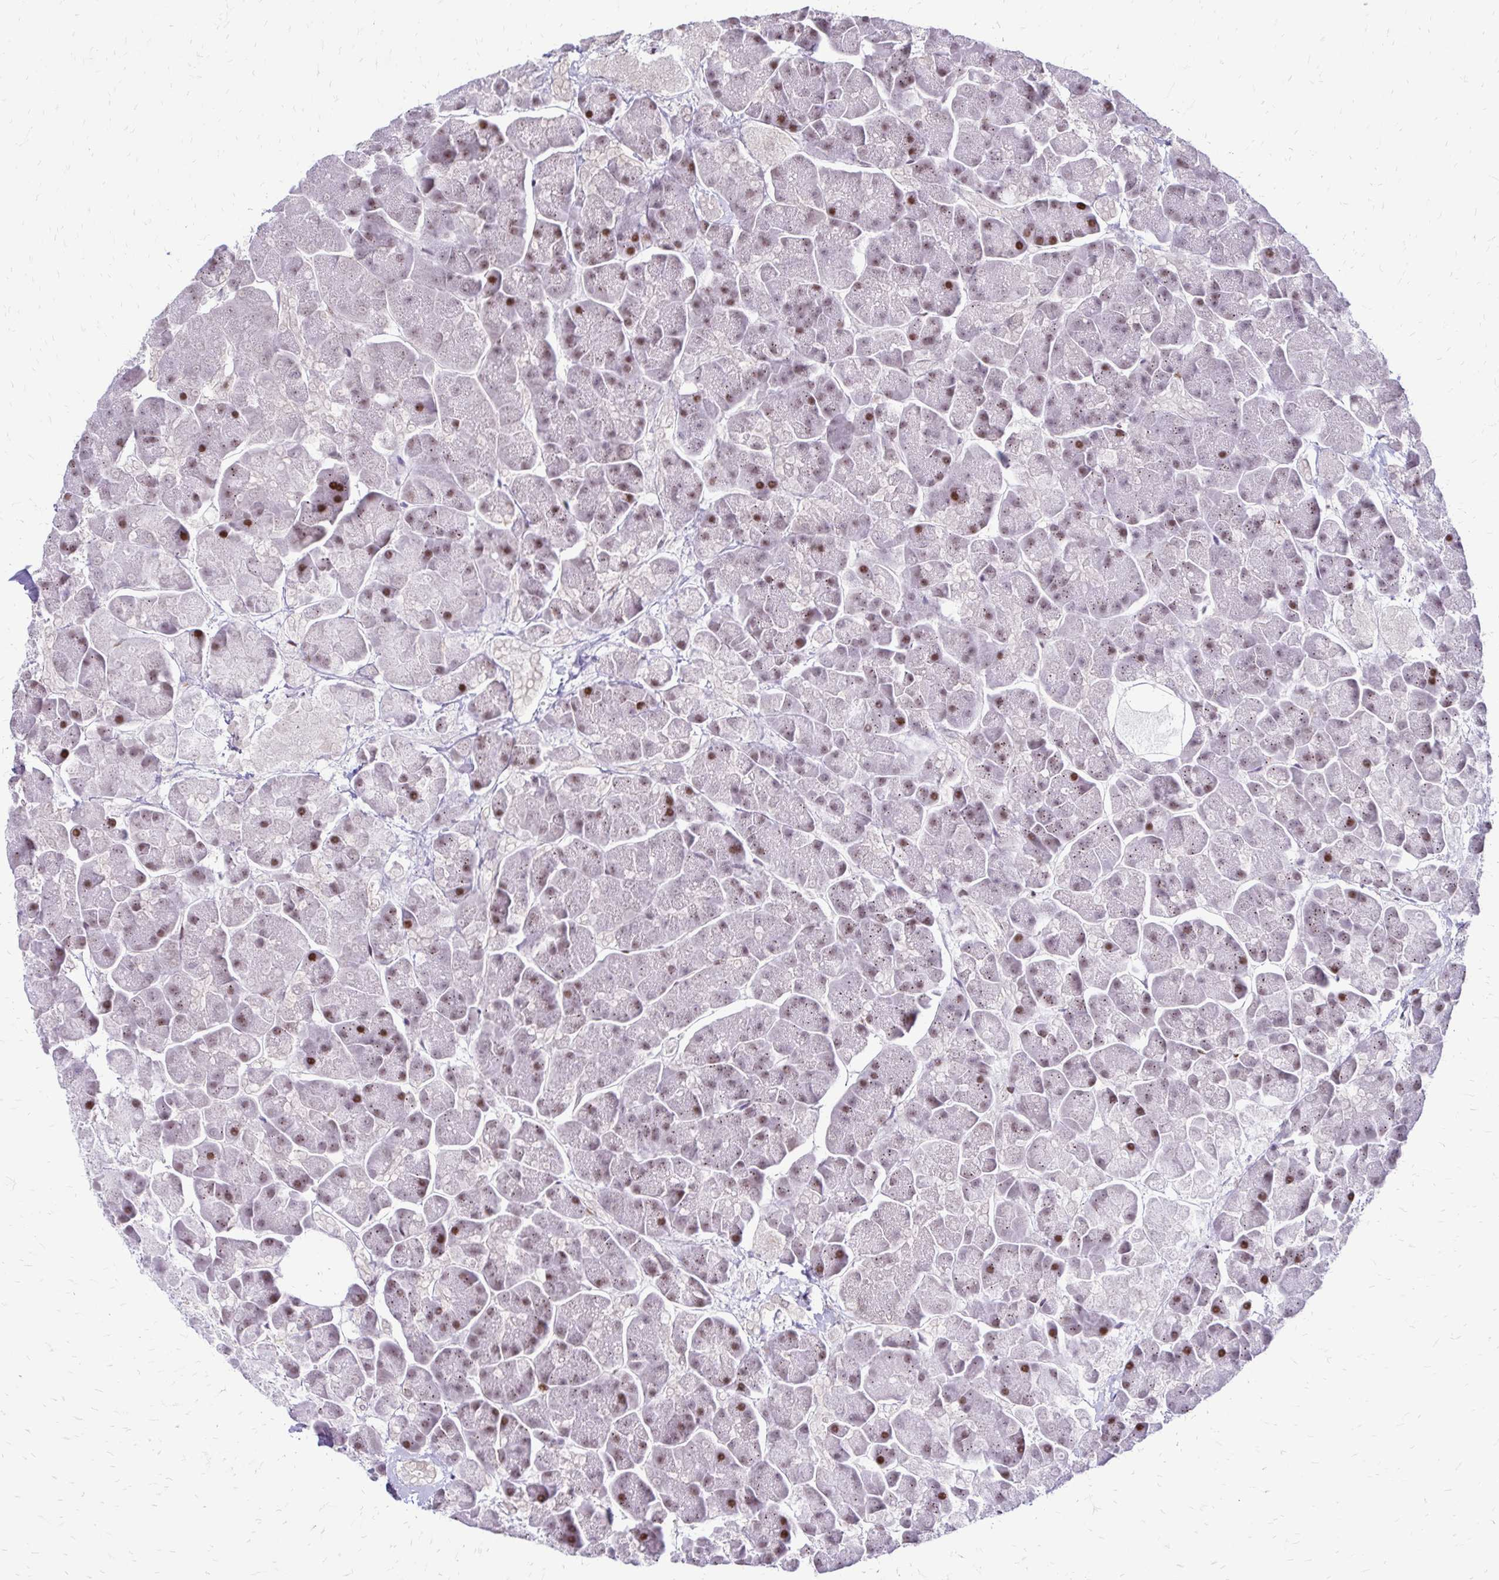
{"staining": {"intensity": "moderate", "quantity": "25%-75%", "location": "cytoplasmic/membranous,nuclear"}, "tissue": "pancreas", "cell_type": "Exocrine glandular cells", "image_type": "normal", "snomed": [{"axis": "morphology", "description": "Normal tissue, NOS"}, {"axis": "topography", "description": "Pancreas"}, {"axis": "topography", "description": "Peripheral nerve tissue"}], "caption": "IHC of benign pancreas displays medium levels of moderate cytoplasmic/membranous,nuclear staining in about 25%-75% of exocrine glandular cells.", "gene": "TOB1", "patient": {"sex": "male", "age": 54}}